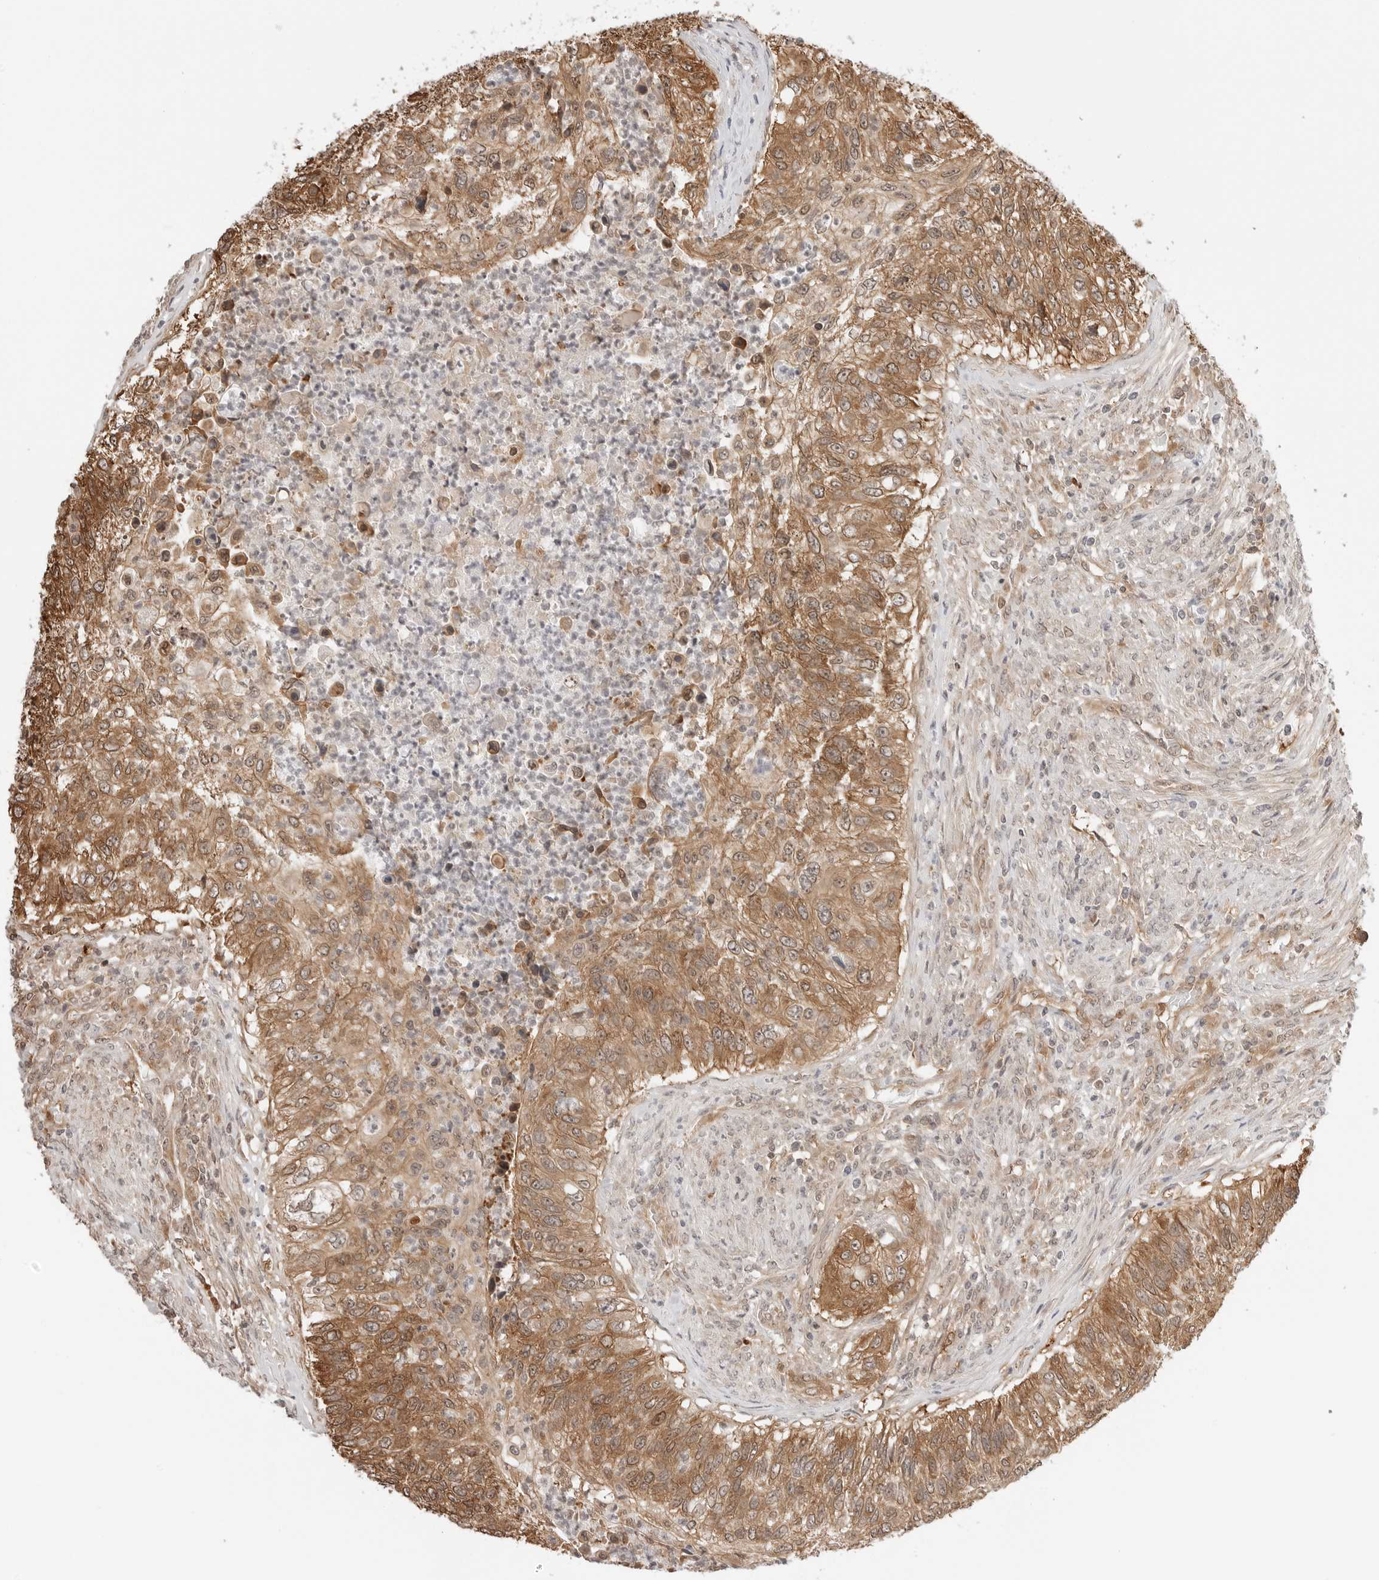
{"staining": {"intensity": "moderate", "quantity": ">75%", "location": "cytoplasmic/membranous"}, "tissue": "urothelial cancer", "cell_type": "Tumor cells", "image_type": "cancer", "snomed": [{"axis": "morphology", "description": "Urothelial carcinoma, High grade"}, {"axis": "topography", "description": "Urinary bladder"}], "caption": "This image shows immunohistochemistry staining of urothelial cancer, with medium moderate cytoplasmic/membranous staining in about >75% of tumor cells.", "gene": "NUDC", "patient": {"sex": "female", "age": 60}}